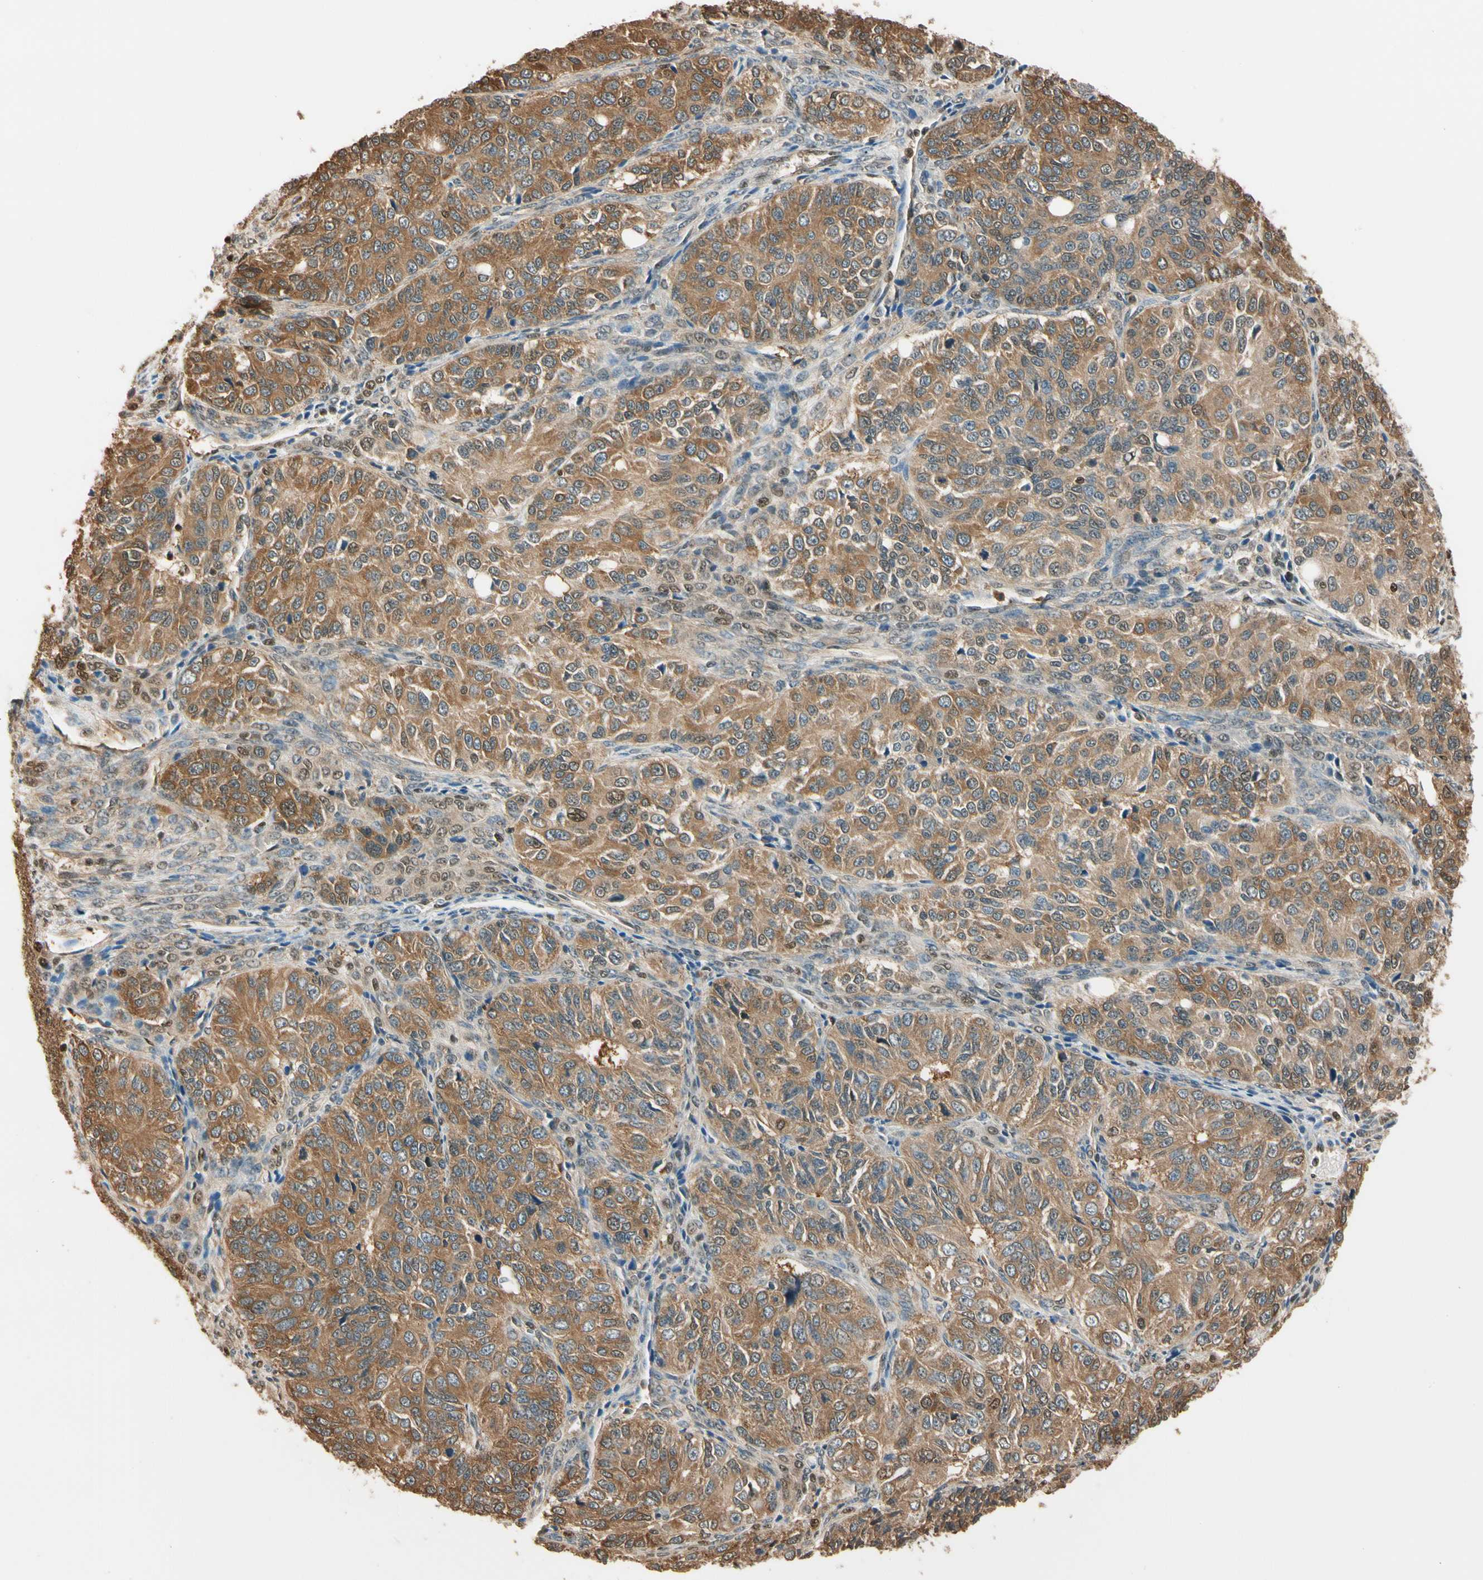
{"staining": {"intensity": "moderate", "quantity": ">75%", "location": "cytoplasmic/membranous"}, "tissue": "ovarian cancer", "cell_type": "Tumor cells", "image_type": "cancer", "snomed": [{"axis": "morphology", "description": "Carcinoma, endometroid"}, {"axis": "topography", "description": "Ovary"}], "caption": "A brown stain highlights moderate cytoplasmic/membranous positivity of a protein in ovarian cancer (endometroid carcinoma) tumor cells. (Brightfield microscopy of DAB IHC at high magnification).", "gene": "PNCK", "patient": {"sex": "female", "age": 51}}